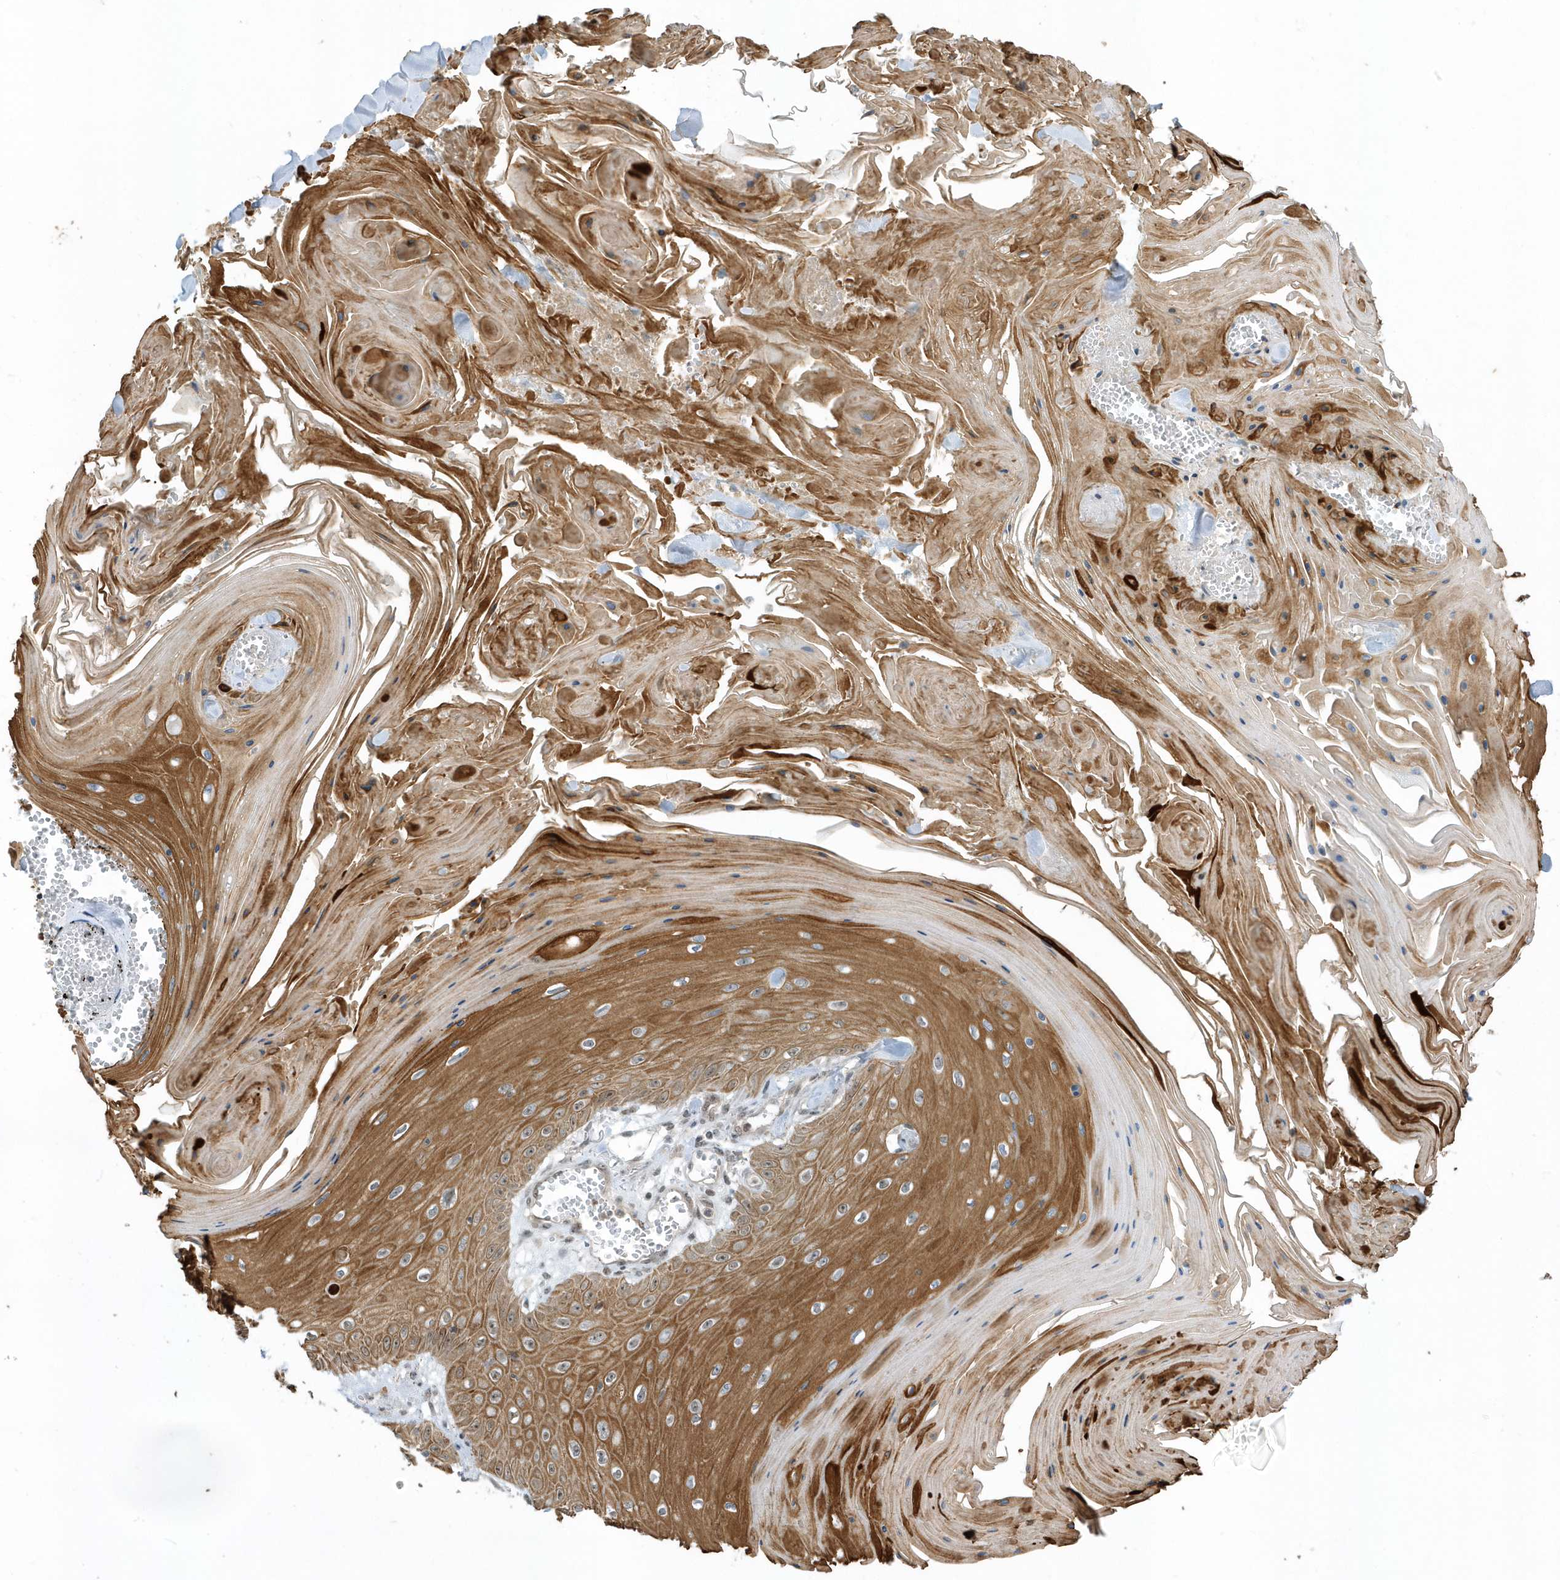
{"staining": {"intensity": "moderate", "quantity": ">75%", "location": "cytoplasmic/membranous"}, "tissue": "skin cancer", "cell_type": "Tumor cells", "image_type": "cancer", "snomed": [{"axis": "morphology", "description": "Squamous cell carcinoma, NOS"}, {"axis": "topography", "description": "Skin"}], "caption": "A brown stain shows moderate cytoplasmic/membranous staining of a protein in skin squamous cell carcinoma tumor cells. The protein of interest is shown in brown color, while the nuclei are stained blue.", "gene": "ZNF740", "patient": {"sex": "male", "age": 74}}